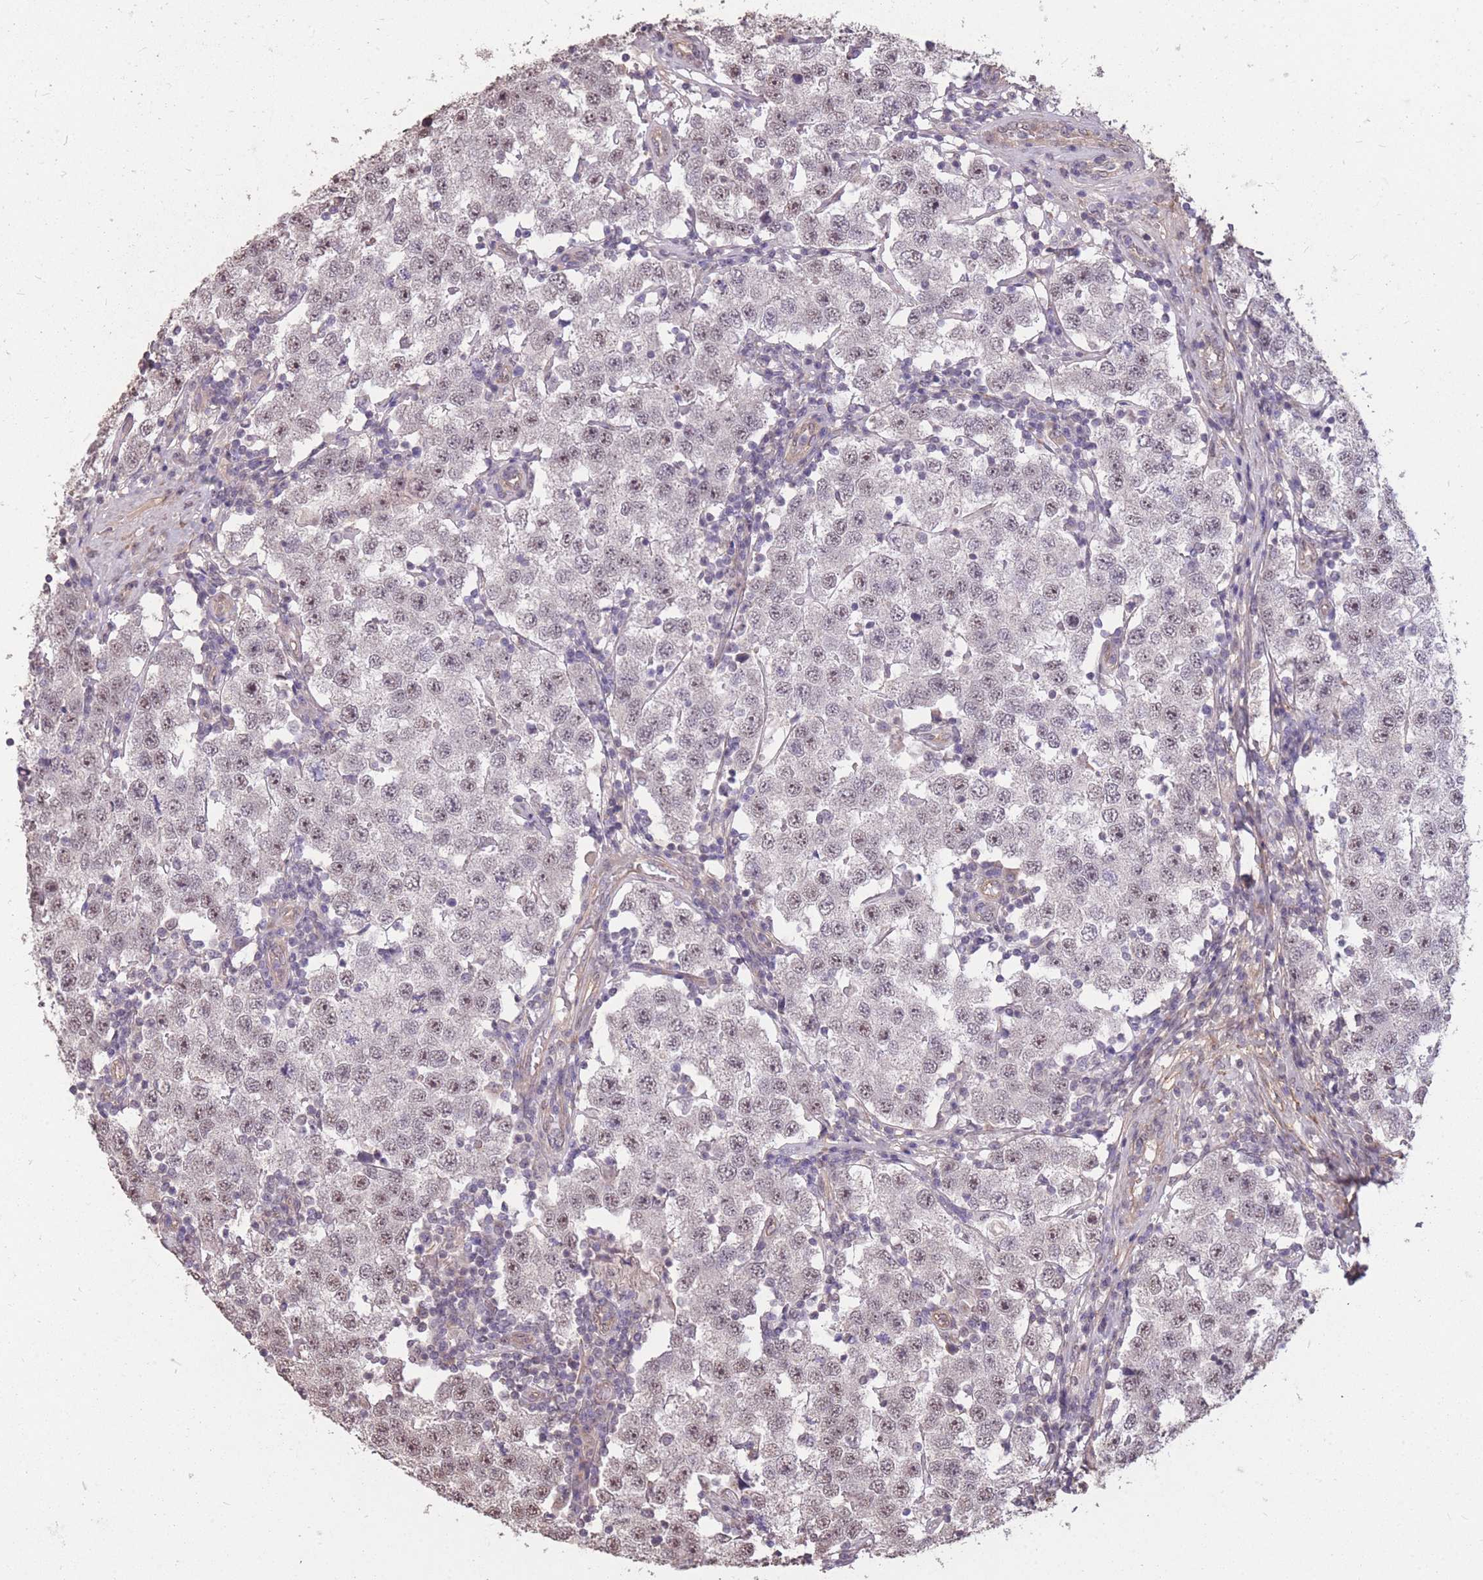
{"staining": {"intensity": "weak", "quantity": "25%-75%", "location": "nuclear"}, "tissue": "testis cancer", "cell_type": "Tumor cells", "image_type": "cancer", "snomed": [{"axis": "morphology", "description": "Seminoma, NOS"}, {"axis": "topography", "description": "Testis"}], "caption": "The histopathology image displays immunohistochemical staining of testis cancer (seminoma). There is weak nuclear expression is identified in about 25%-75% of tumor cells.", "gene": "DYNC1LI2", "patient": {"sex": "male", "age": 34}}